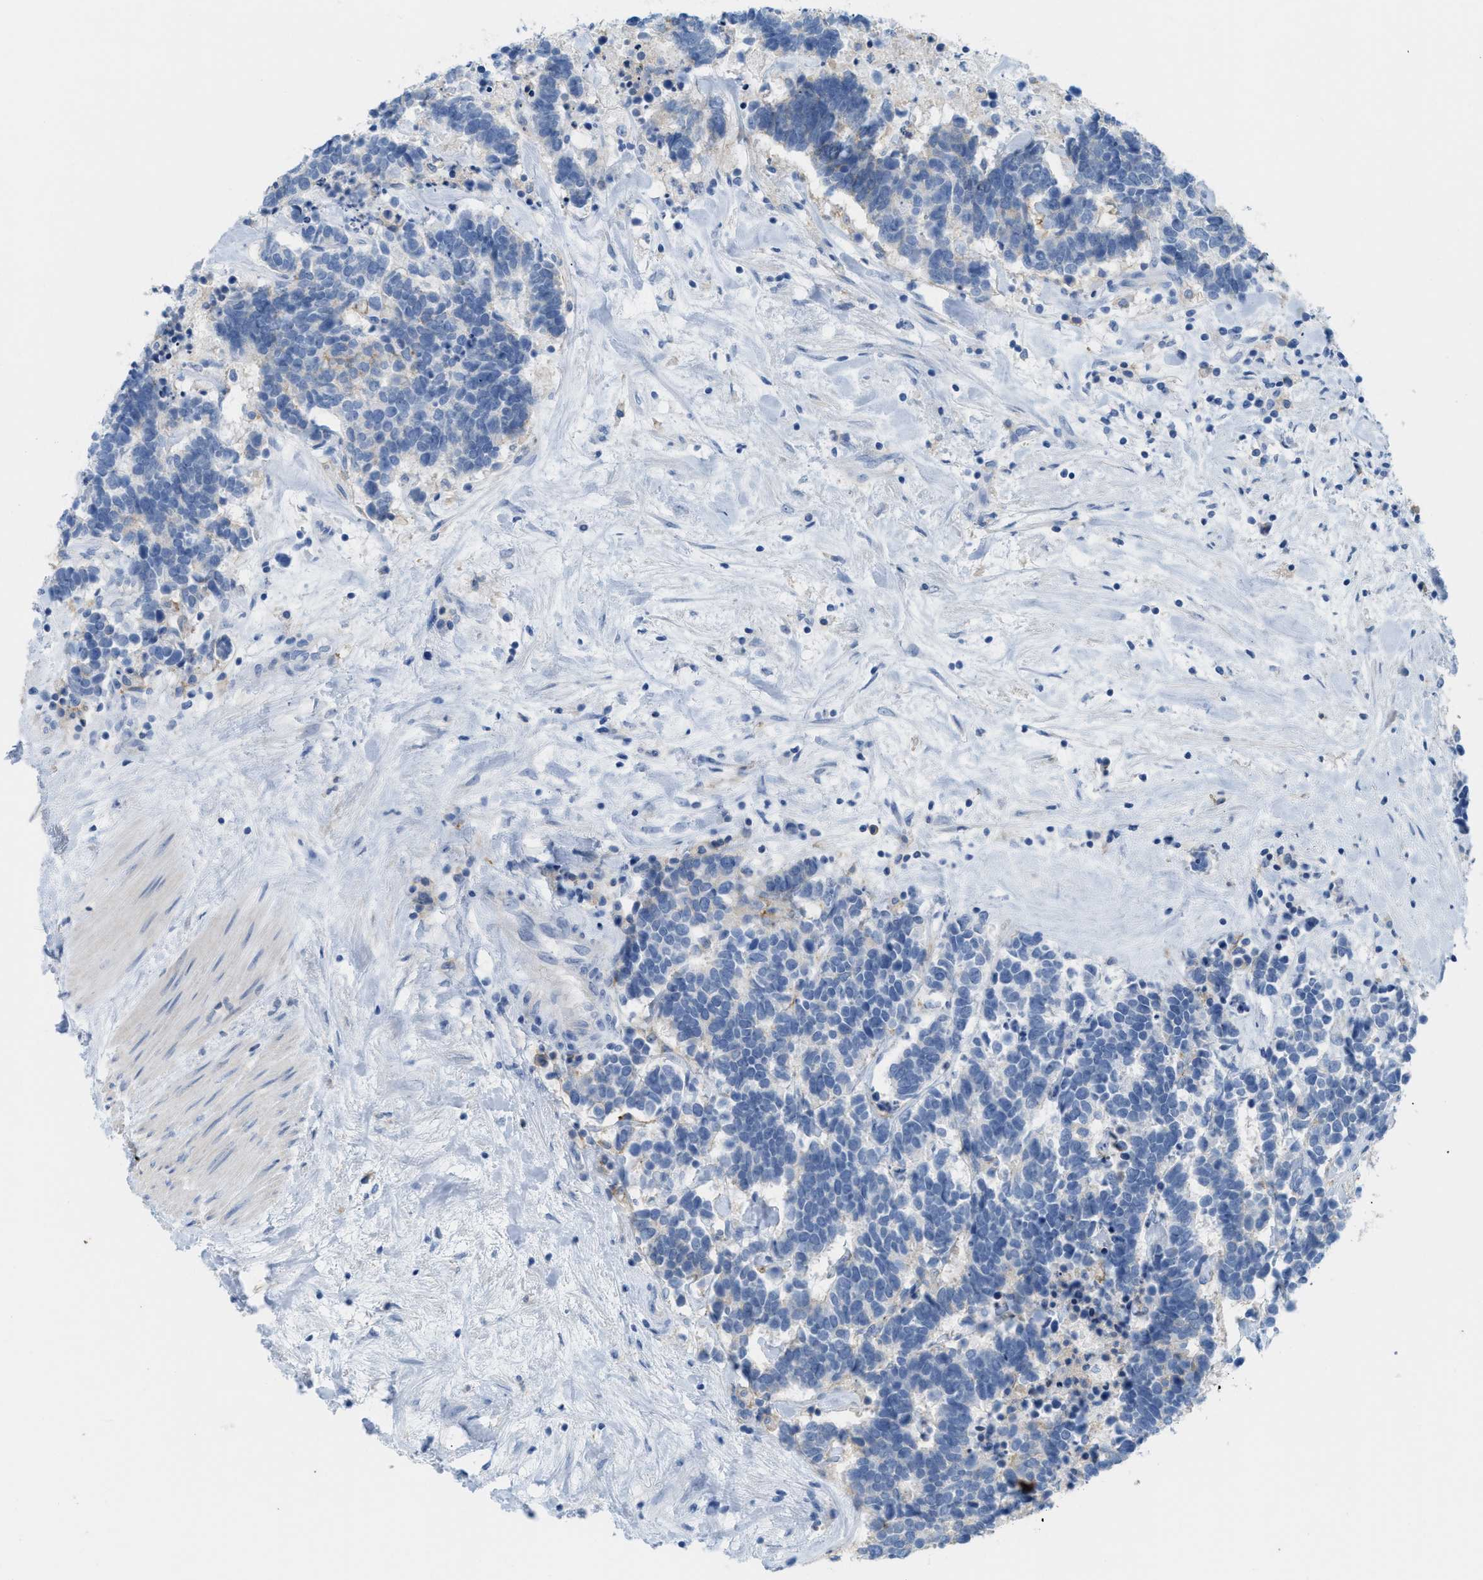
{"staining": {"intensity": "negative", "quantity": "none", "location": "none"}, "tissue": "carcinoid", "cell_type": "Tumor cells", "image_type": "cancer", "snomed": [{"axis": "morphology", "description": "Carcinoma, NOS"}, {"axis": "morphology", "description": "Carcinoid, malignant, NOS"}, {"axis": "topography", "description": "Urinary bladder"}], "caption": "This is a photomicrograph of IHC staining of carcinoid, which shows no expression in tumor cells.", "gene": "SLC3A2", "patient": {"sex": "male", "age": 57}}